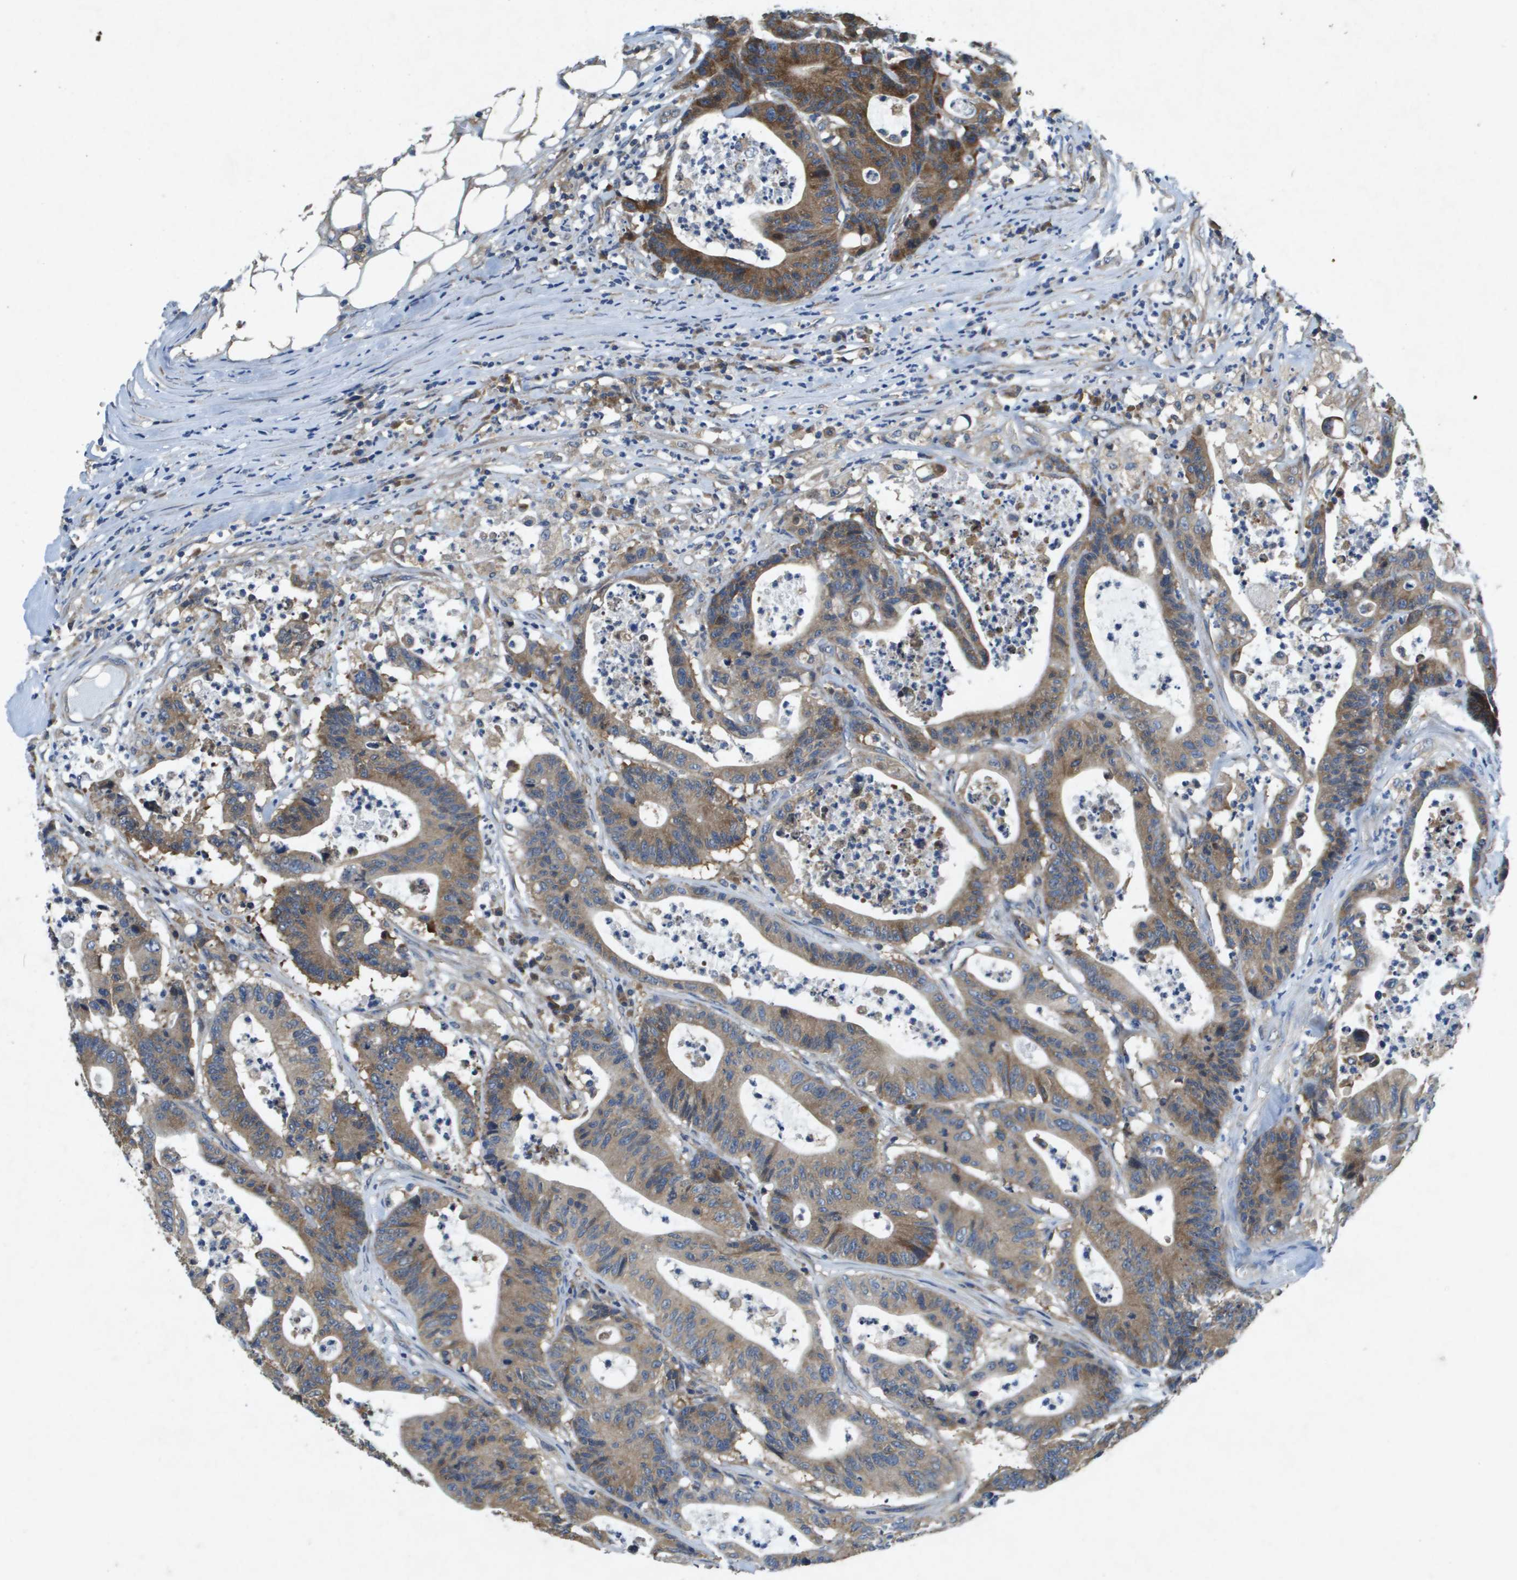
{"staining": {"intensity": "moderate", "quantity": ">75%", "location": "cytoplasmic/membranous"}, "tissue": "colorectal cancer", "cell_type": "Tumor cells", "image_type": "cancer", "snomed": [{"axis": "morphology", "description": "Adenocarcinoma, NOS"}, {"axis": "topography", "description": "Colon"}], "caption": "Protein staining demonstrates moderate cytoplasmic/membranous positivity in approximately >75% of tumor cells in colorectal cancer (adenocarcinoma). (Brightfield microscopy of DAB IHC at high magnification).", "gene": "PTPRT", "patient": {"sex": "female", "age": 84}}